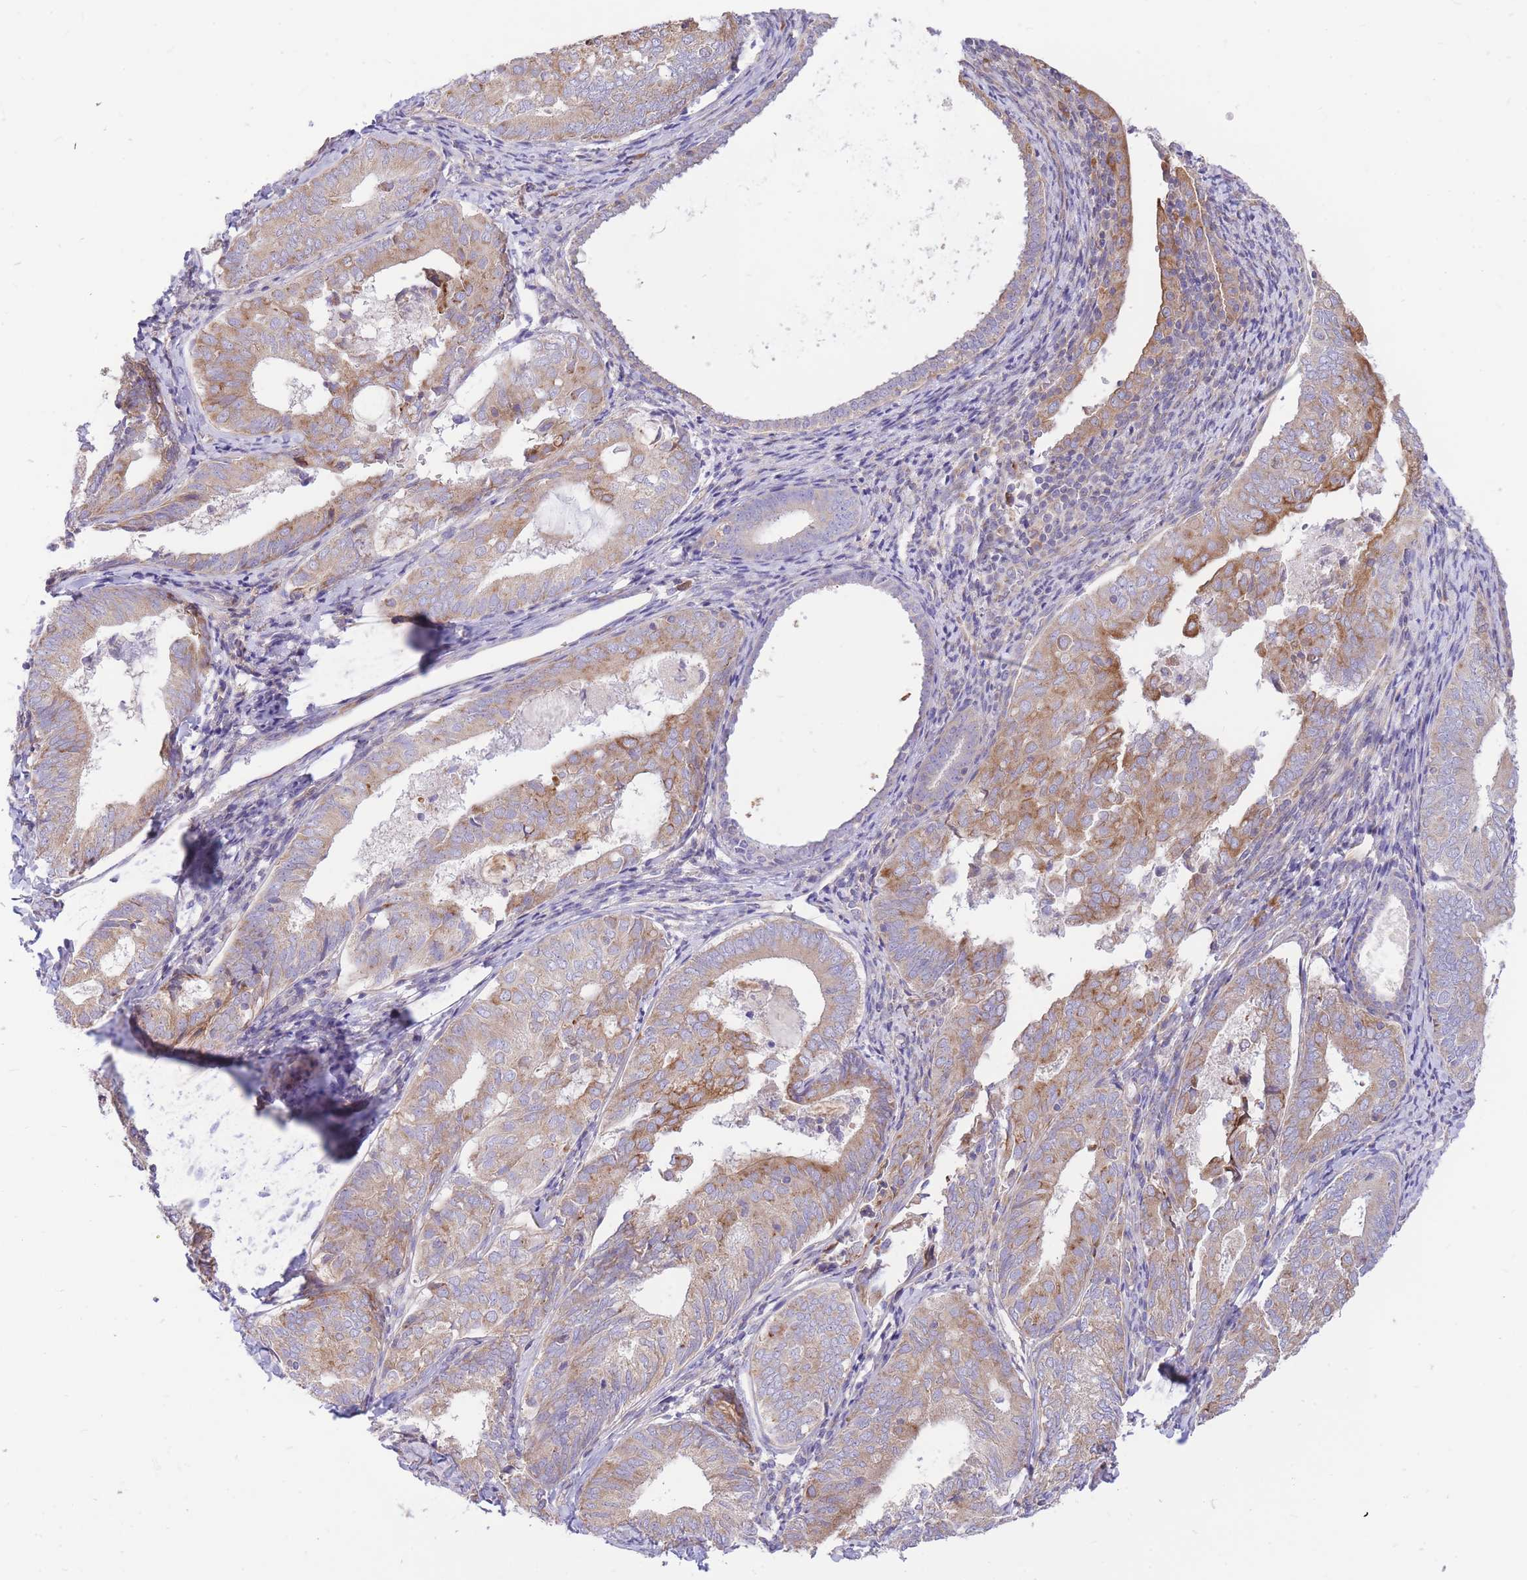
{"staining": {"intensity": "moderate", "quantity": "25%-75%", "location": "cytoplasmic/membranous"}, "tissue": "endometrial cancer", "cell_type": "Tumor cells", "image_type": "cancer", "snomed": [{"axis": "morphology", "description": "Adenocarcinoma, NOS"}, {"axis": "topography", "description": "Endometrium"}], "caption": "This histopathology image shows immunohistochemistry staining of human endometrial cancer, with medium moderate cytoplasmic/membranous positivity in approximately 25%-75% of tumor cells.", "gene": "GBP7", "patient": {"sex": "female", "age": 87}}